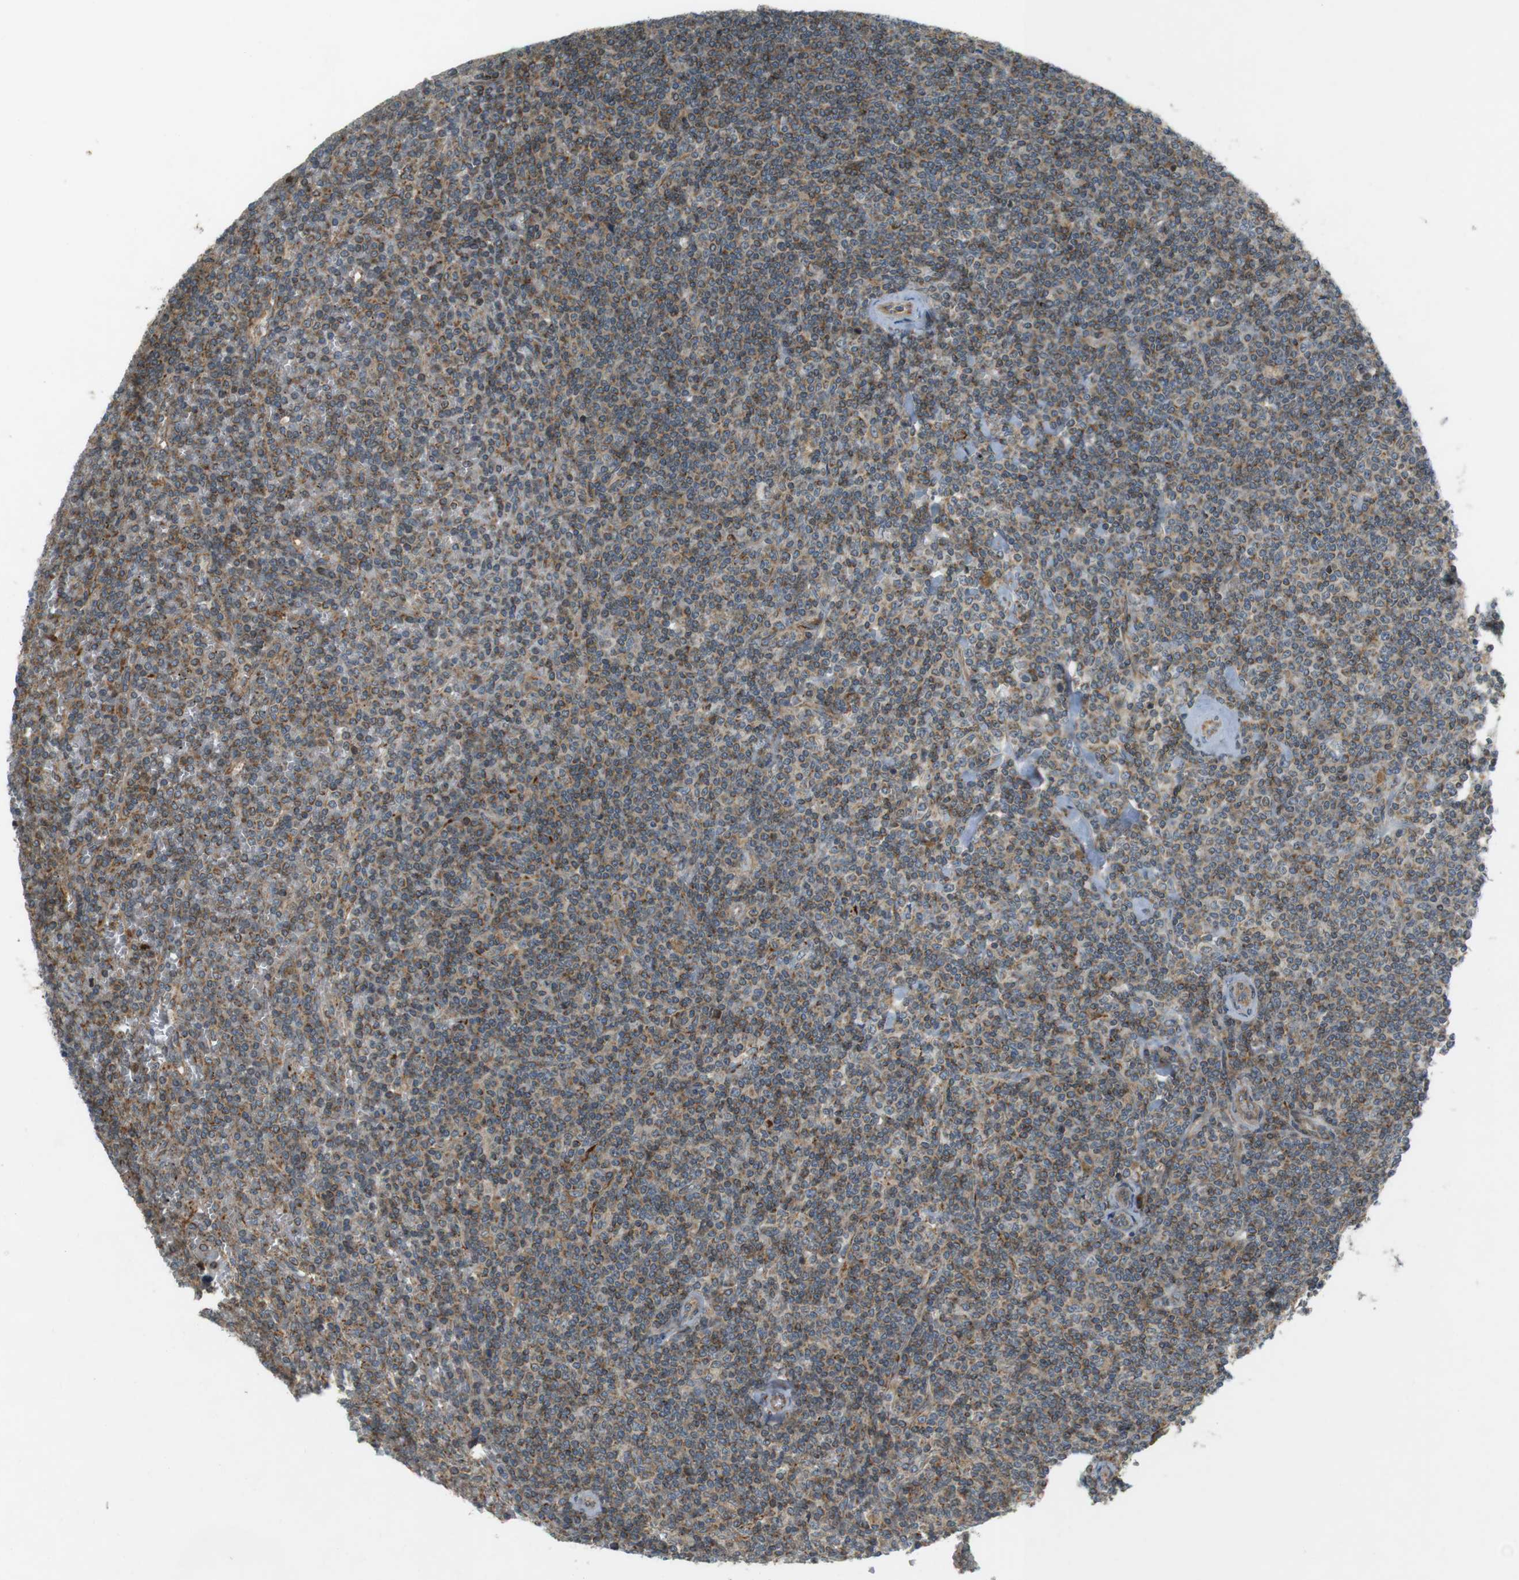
{"staining": {"intensity": "weak", "quantity": ">75%", "location": "cytoplasmic/membranous"}, "tissue": "lymphoma", "cell_type": "Tumor cells", "image_type": "cancer", "snomed": [{"axis": "morphology", "description": "Malignant lymphoma, non-Hodgkin's type, Low grade"}, {"axis": "topography", "description": "Spleen"}], "caption": "The immunohistochemical stain shows weak cytoplasmic/membranous expression in tumor cells of malignant lymphoma, non-Hodgkin's type (low-grade) tissue. (brown staining indicates protein expression, while blue staining denotes nuclei).", "gene": "SLC41A1", "patient": {"sex": "female", "age": 19}}